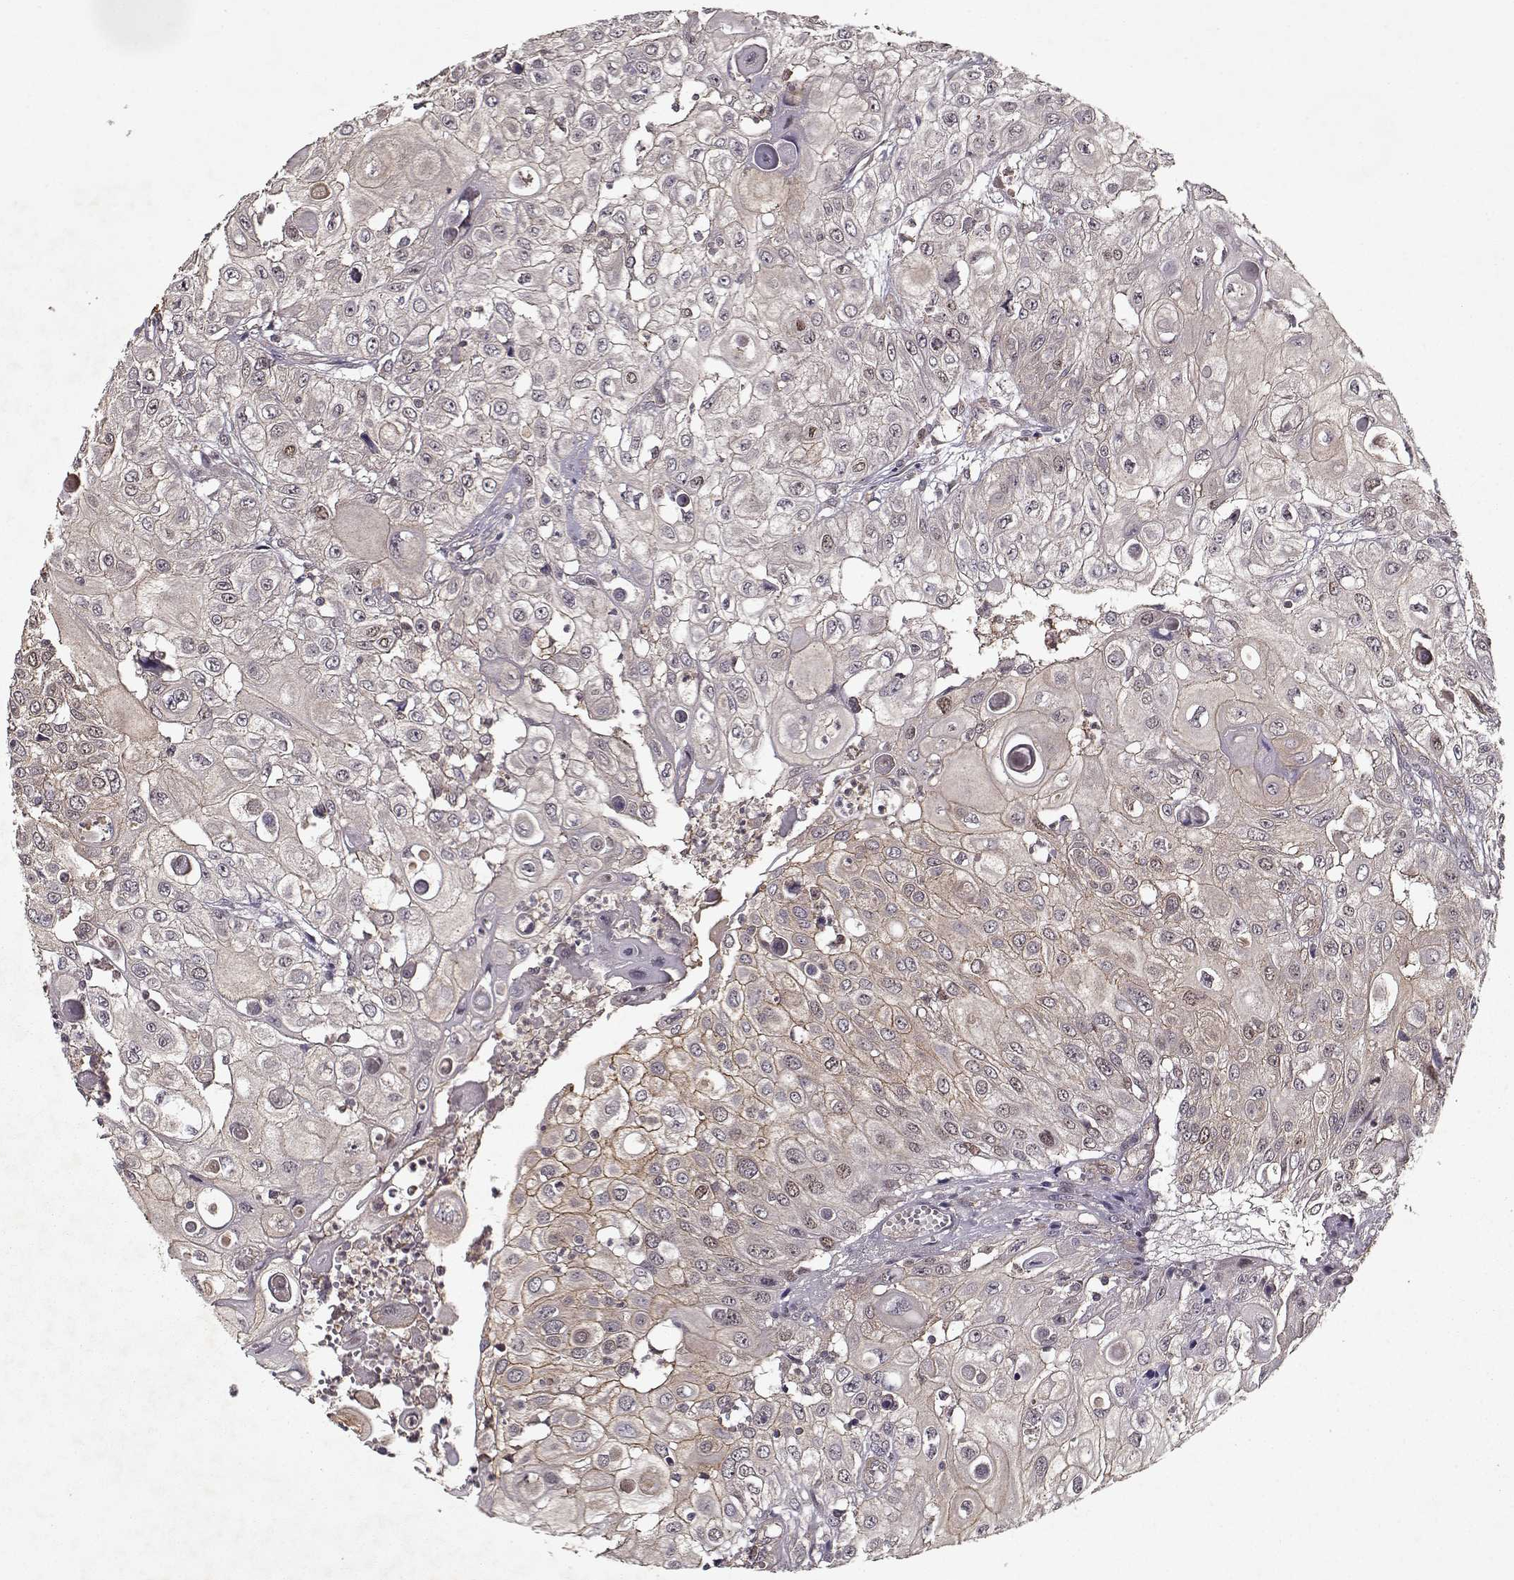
{"staining": {"intensity": "moderate", "quantity": "25%-75%", "location": "cytoplasmic/membranous"}, "tissue": "urothelial cancer", "cell_type": "Tumor cells", "image_type": "cancer", "snomed": [{"axis": "morphology", "description": "Urothelial carcinoma, High grade"}, {"axis": "topography", "description": "Urinary bladder"}], "caption": "Human urothelial carcinoma (high-grade) stained with a protein marker reveals moderate staining in tumor cells.", "gene": "PPP1R12A", "patient": {"sex": "female", "age": 79}}